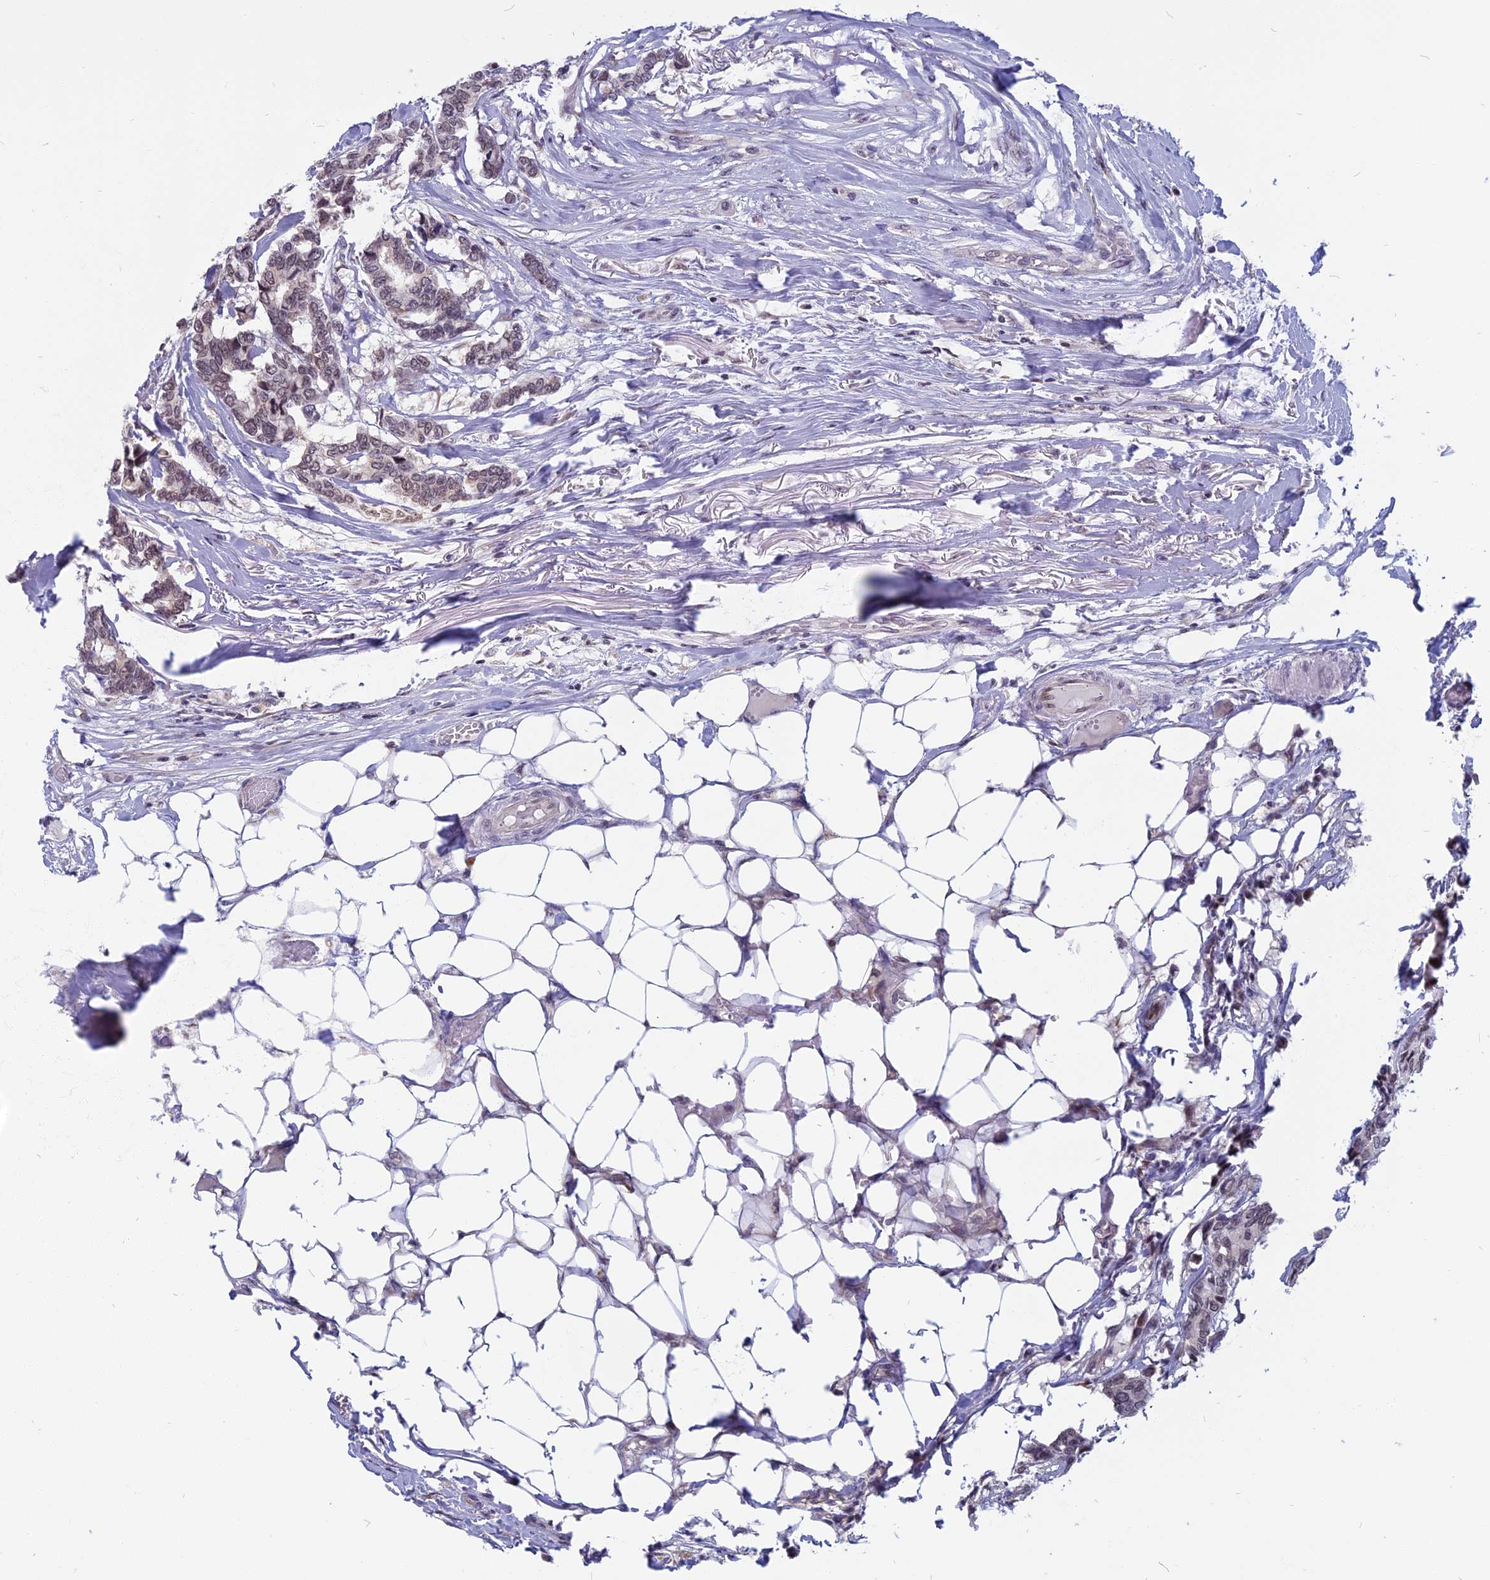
{"staining": {"intensity": "weak", "quantity": "<25%", "location": "nuclear"}, "tissue": "breast cancer", "cell_type": "Tumor cells", "image_type": "cancer", "snomed": [{"axis": "morphology", "description": "Duct carcinoma"}, {"axis": "topography", "description": "Breast"}], "caption": "Micrograph shows no protein staining in tumor cells of invasive ductal carcinoma (breast) tissue. Nuclei are stained in blue.", "gene": "CCDC113", "patient": {"sex": "female", "age": 87}}